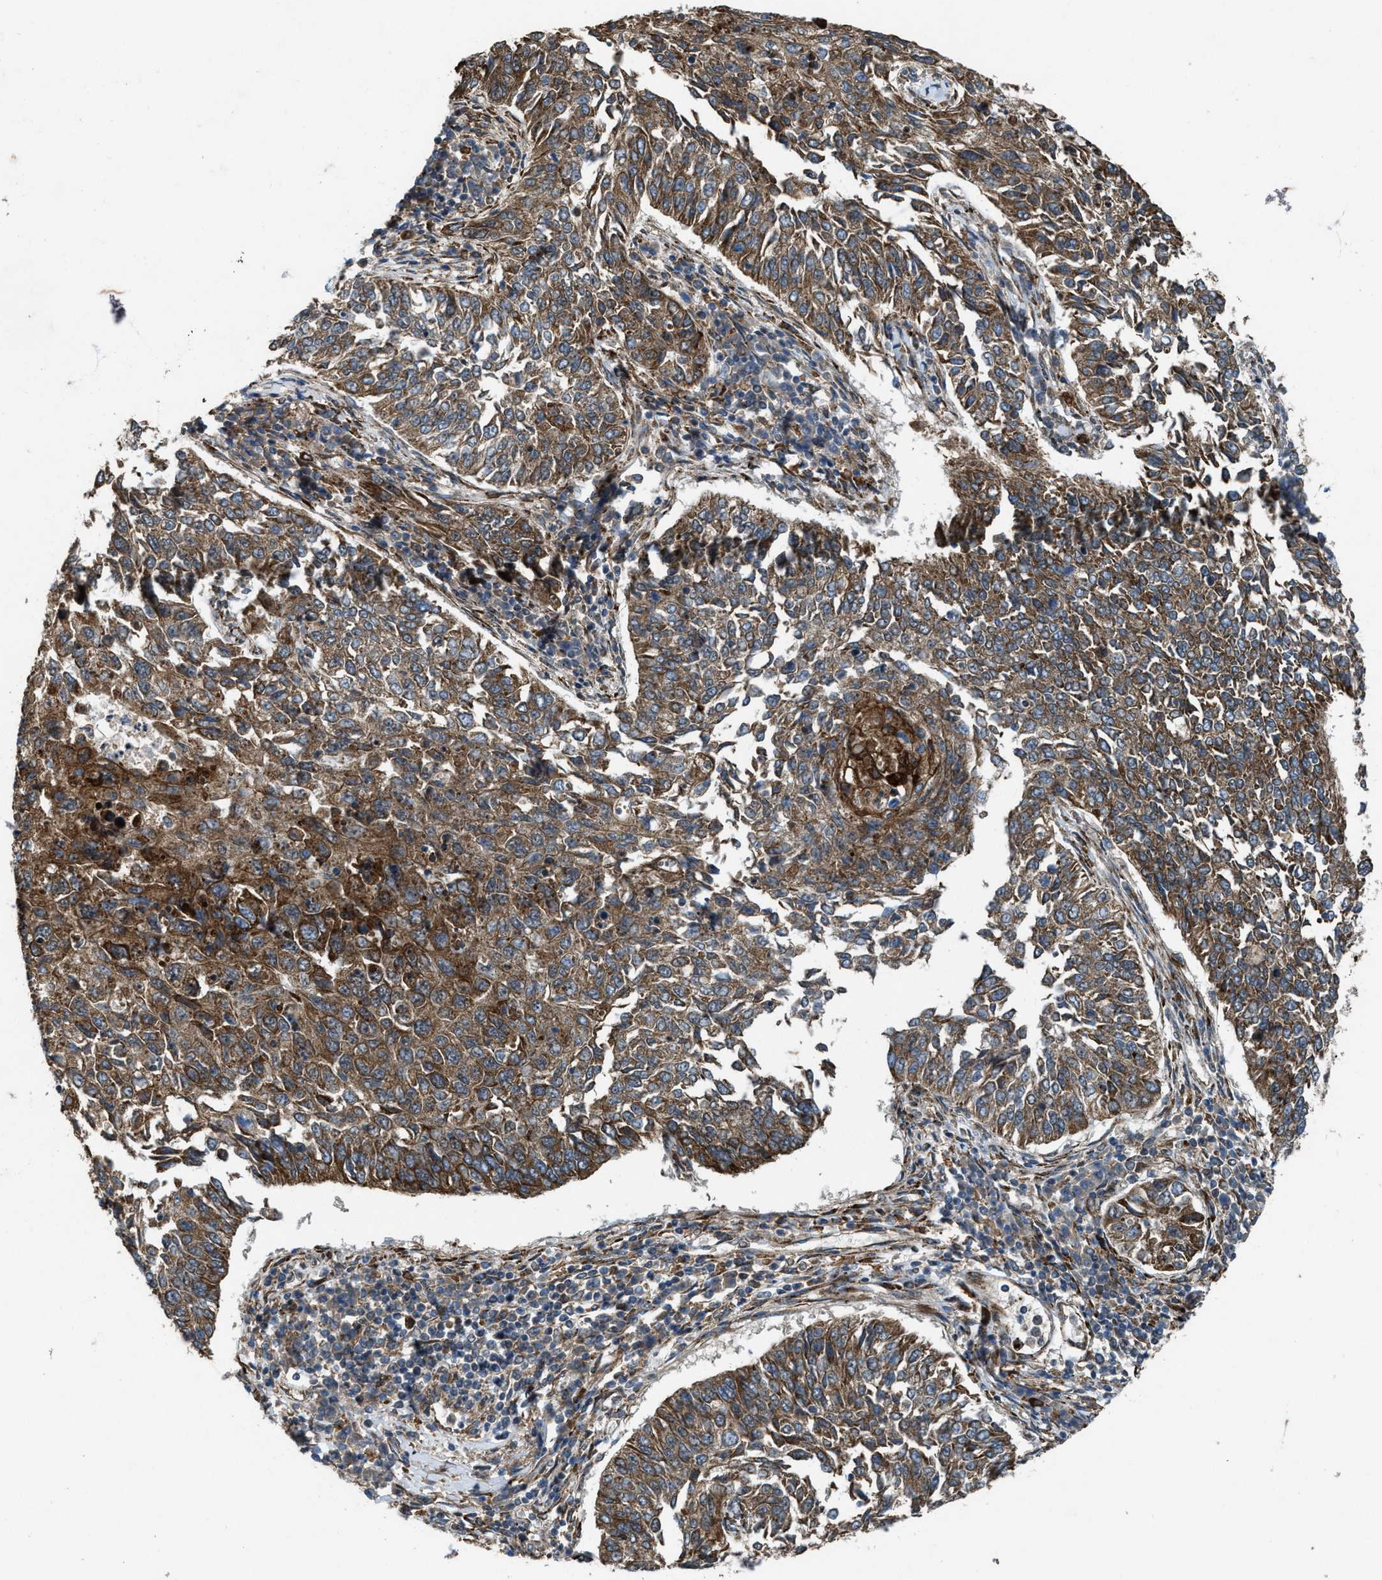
{"staining": {"intensity": "moderate", "quantity": ">75%", "location": "cytoplasmic/membranous"}, "tissue": "lung cancer", "cell_type": "Tumor cells", "image_type": "cancer", "snomed": [{"axis": "morphology", "description": "Normal tissue, NOS"}, {"axis": "morphology", "description": "Squamous cell carcinoma, NOS"}, {"axis": "topography", "description": "Cartilage tissue"}, {"axis": "topography", "description": "Bronchus"}, {"axis": "topography", "description": "Lung"}], "caption": "A high-resolution image shows immunohistochemistry (IHC) staining of lung cancer, which displays moderate cytoplasmic/membranous staining in approximately >75% of tumor cells.", "gene": "LRRC72", "patient": {"sex": "female", "age": 49}}